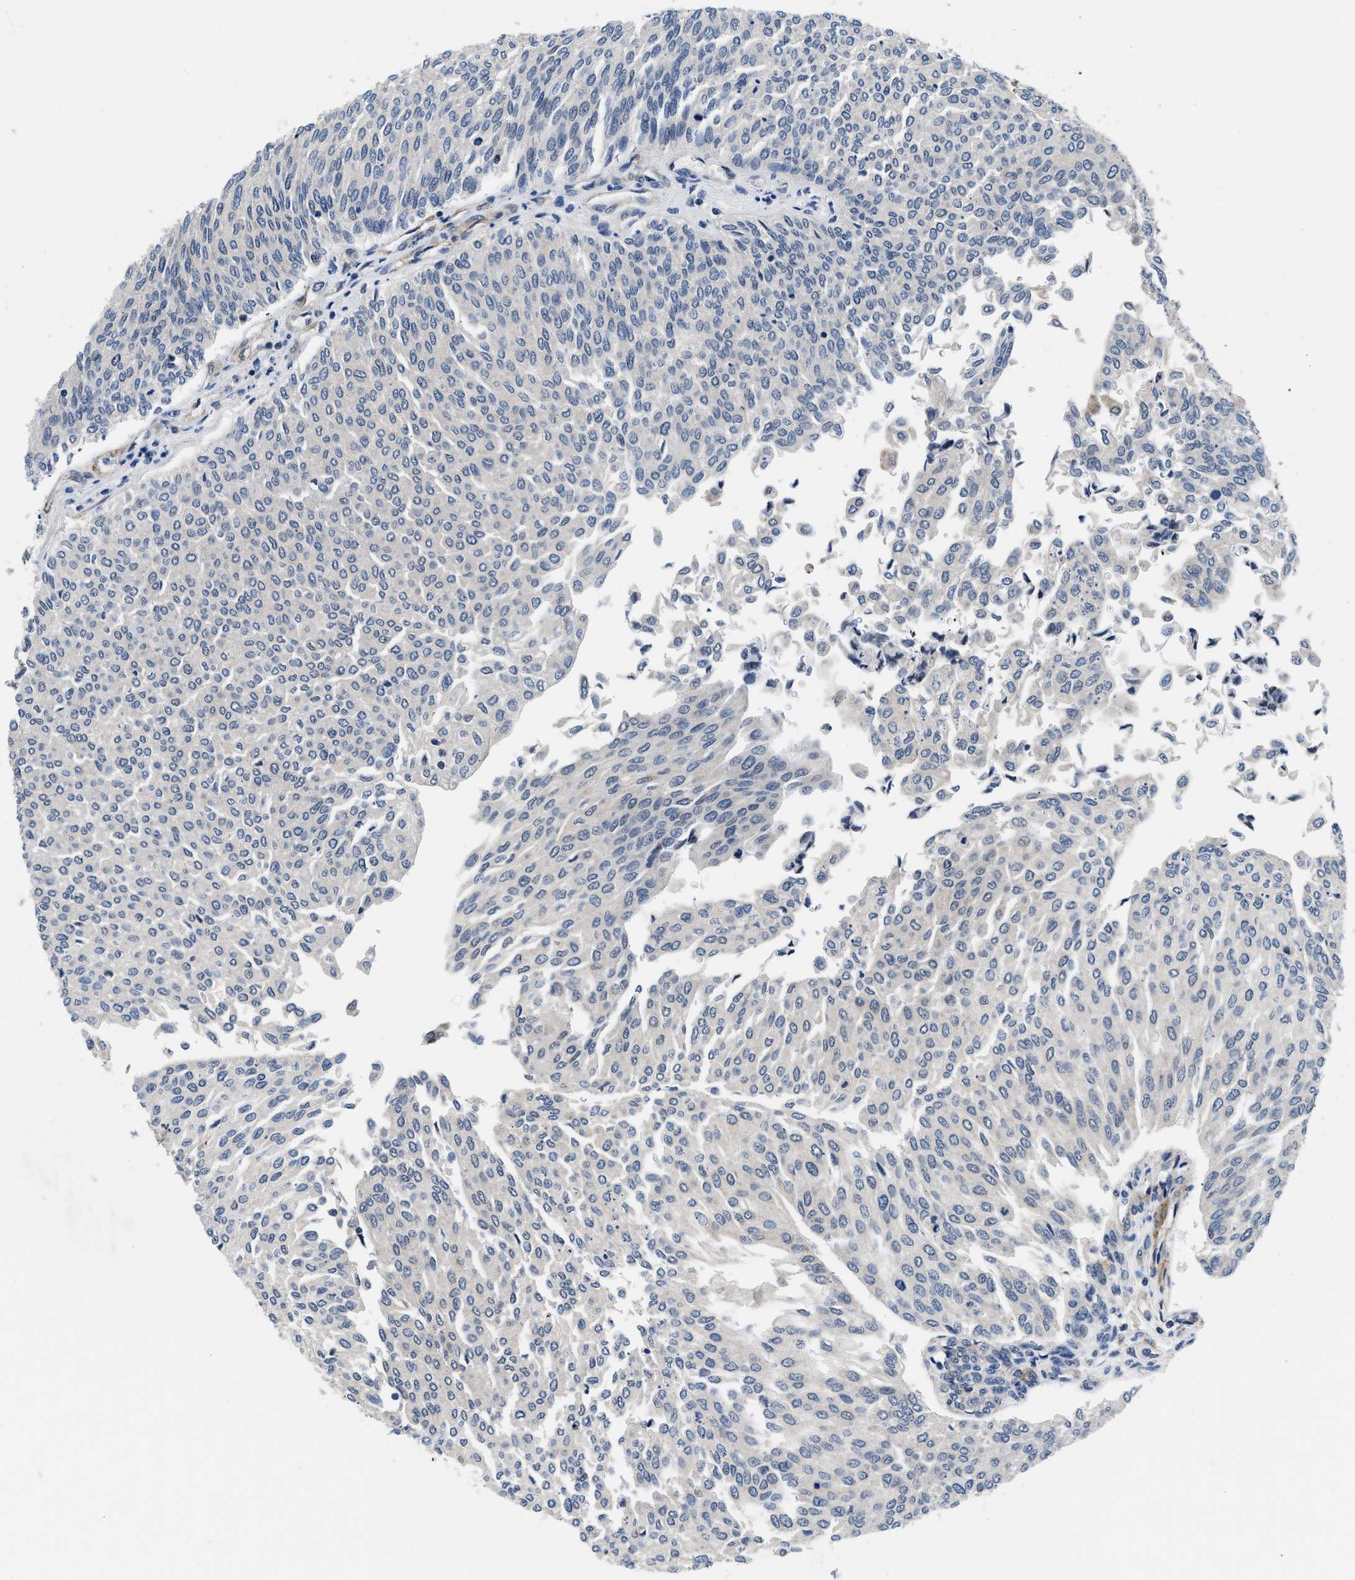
{"staining": {"intensity": "negative", "quantity": "none", "location": "none"}, "tissue": "urothelial cancer", "cell_type": "Tumor cells", "image_type": "cancer", "snomed": [{"axis": "morphology", "description": "Urothelial carcinoma, Low grade"}, {"axis": "topography", "description": "Urinary bladder"}], "caption": "Immunohistochemistry of urothelial carcinoma (low-grade) shows no positivity in tumor cells.", "gene": "LANCL2", "patient": {"sex": "female", "age": 79}}